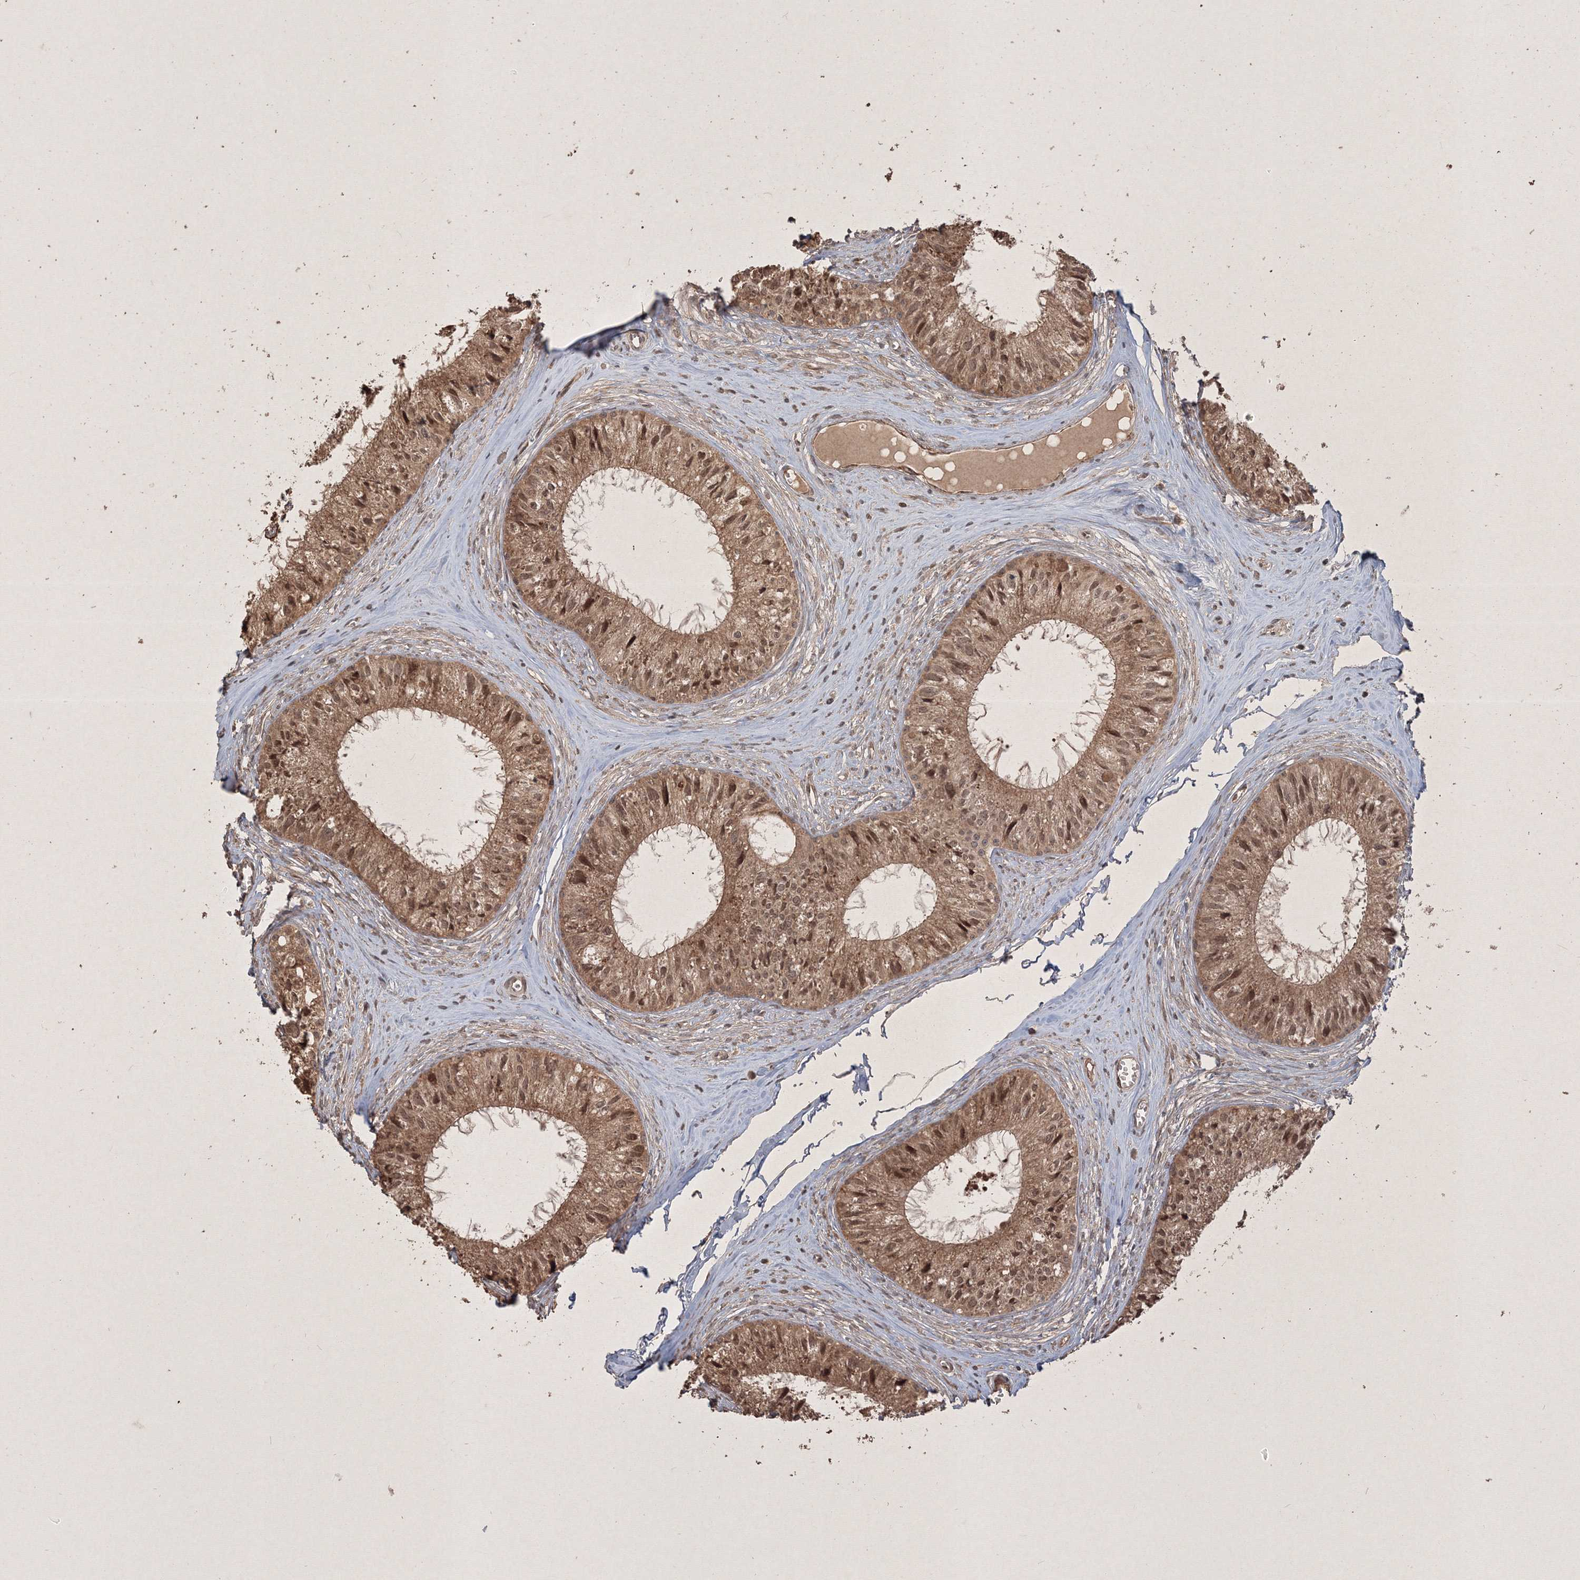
{"staining": {"intensity": "moderate", "quantity": ">75%", "location": "cytoplasmic/membranous,nuclear"}, "tissue": "epididymis", "cell_type": "Glandular cells", "image_type": "normal", "snomed": [{"axis": "morphology", "description": "Normal tissue, NOS"}, {"axis": "topography", "description": "Epididymis"}], "caption": "Glandular cells display medium levels of moderate cytoplasmic/membranous,nuclear expression in about >75% of cells in benign epididymis.", "gene": "PELI3", "patient": {"sex": "male", "age": 36}}